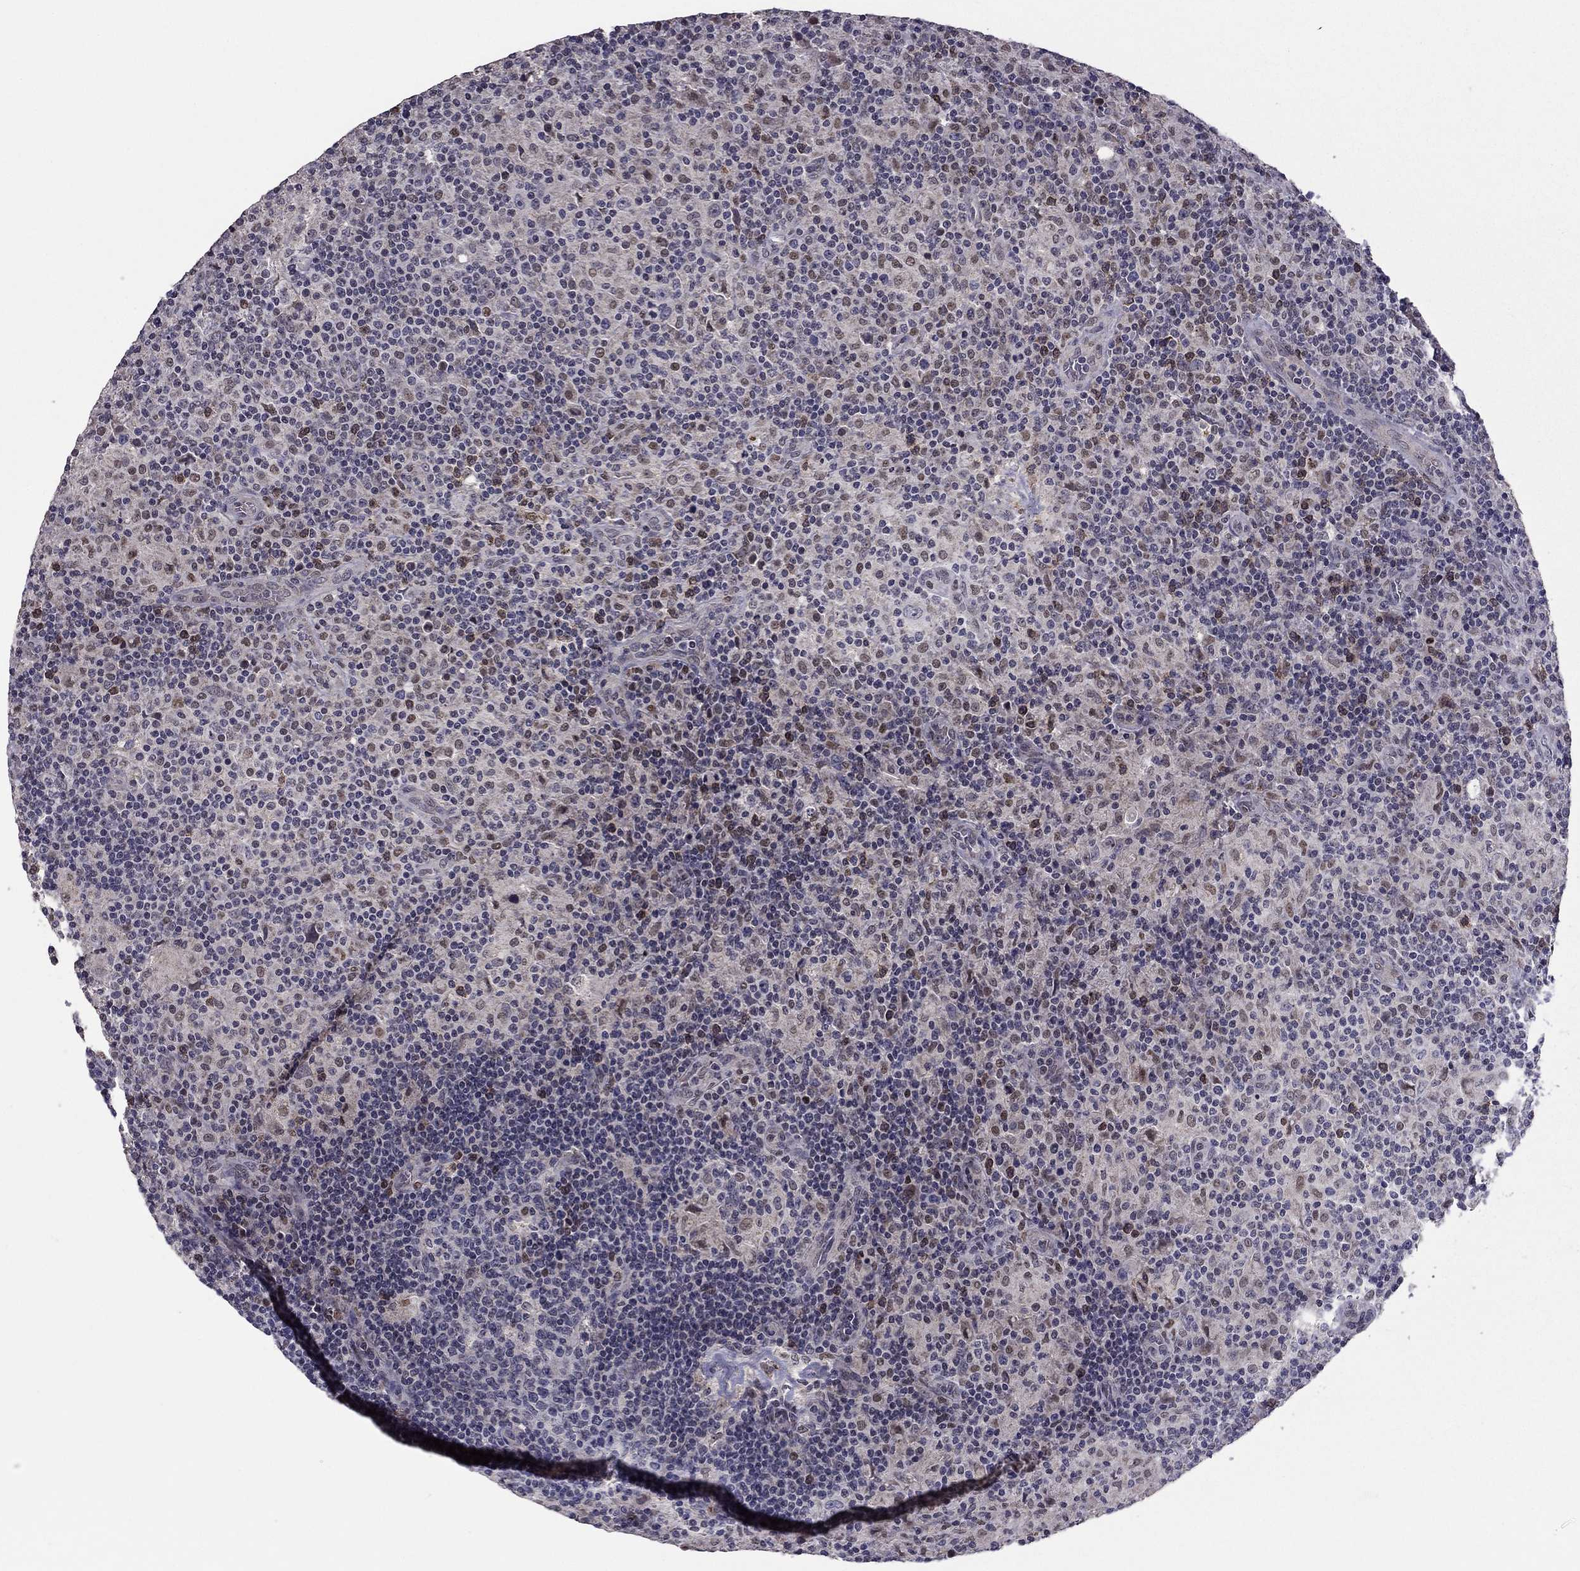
{"staining": {"intensity": "negative", "quantity": "none", "location": "none"}, "tissue": "lymphoma", "cell_type": "Tumor cells", "image_type": "cancer", "snomed": [{"axis": "morphology", "description": "Hodgkin's disease, NOS"}, {"axis": "topography", "description": "Lymph node"}], "caption": "Lymphoma stained for a protein using immunohistochemistry (IHC) demonstrates no staining tumor cells.", "gene": "HCN1", "patient": {"sex": "male", "age": 70}}